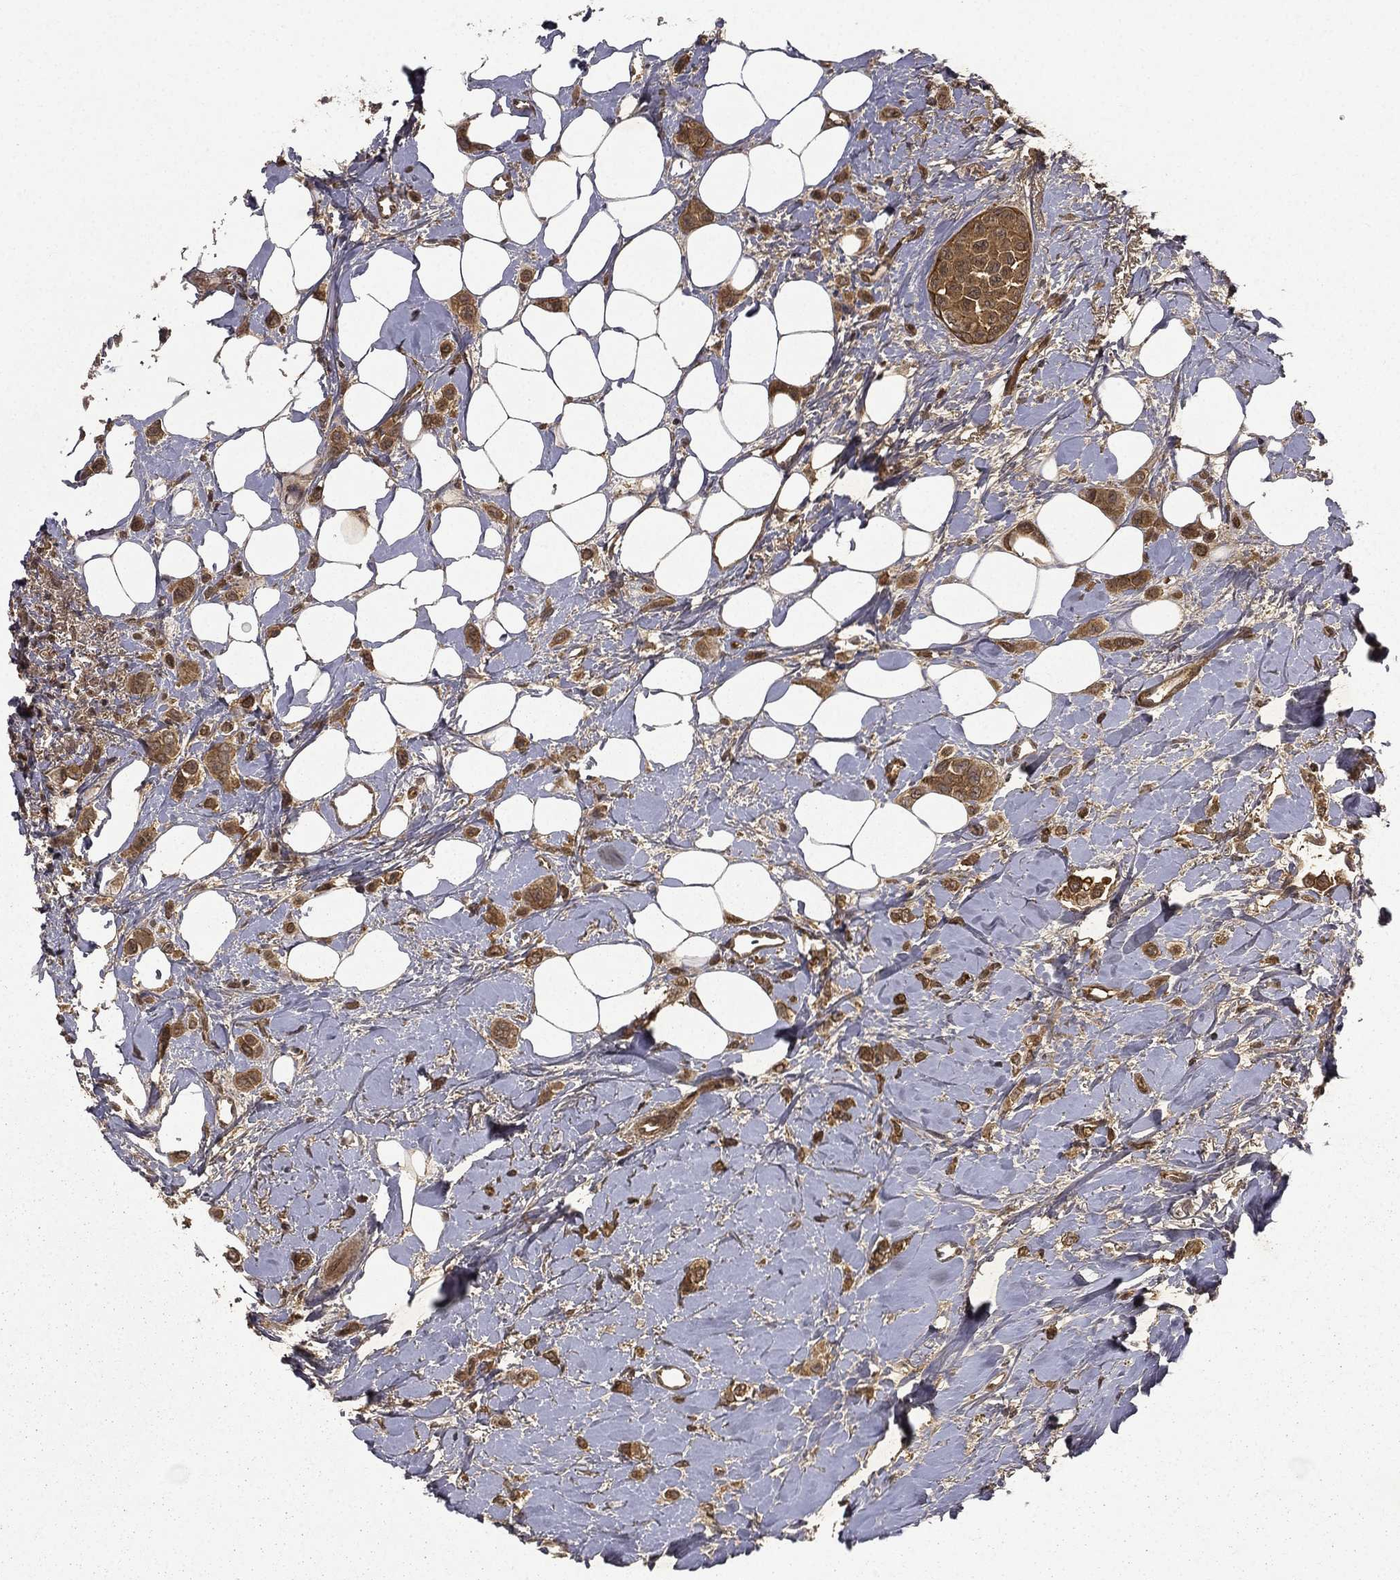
{"staining": {"intensity": "moderate", "quantity": ">75%", "location": "cytoplasmic/membranous"}, "tissue": "breast cancer", "cell_type": "Tumor cells", "image_type": "cancer", "snomed": [{"axis": "morphology", "description": "Lobular carcinoma"}, {"axis": "topography", "description": "Breast"}], "caption": "Immunohistochemistry (IHC) image of breast cancer (lobular carcinoma) stained for a protein (brown), which reveals medium levels of moderate cytoplasmic/membranous expression in about >75% of tumor cells.", "gene": "FGD1", "patient": {"sex": "female", "age": 66}}